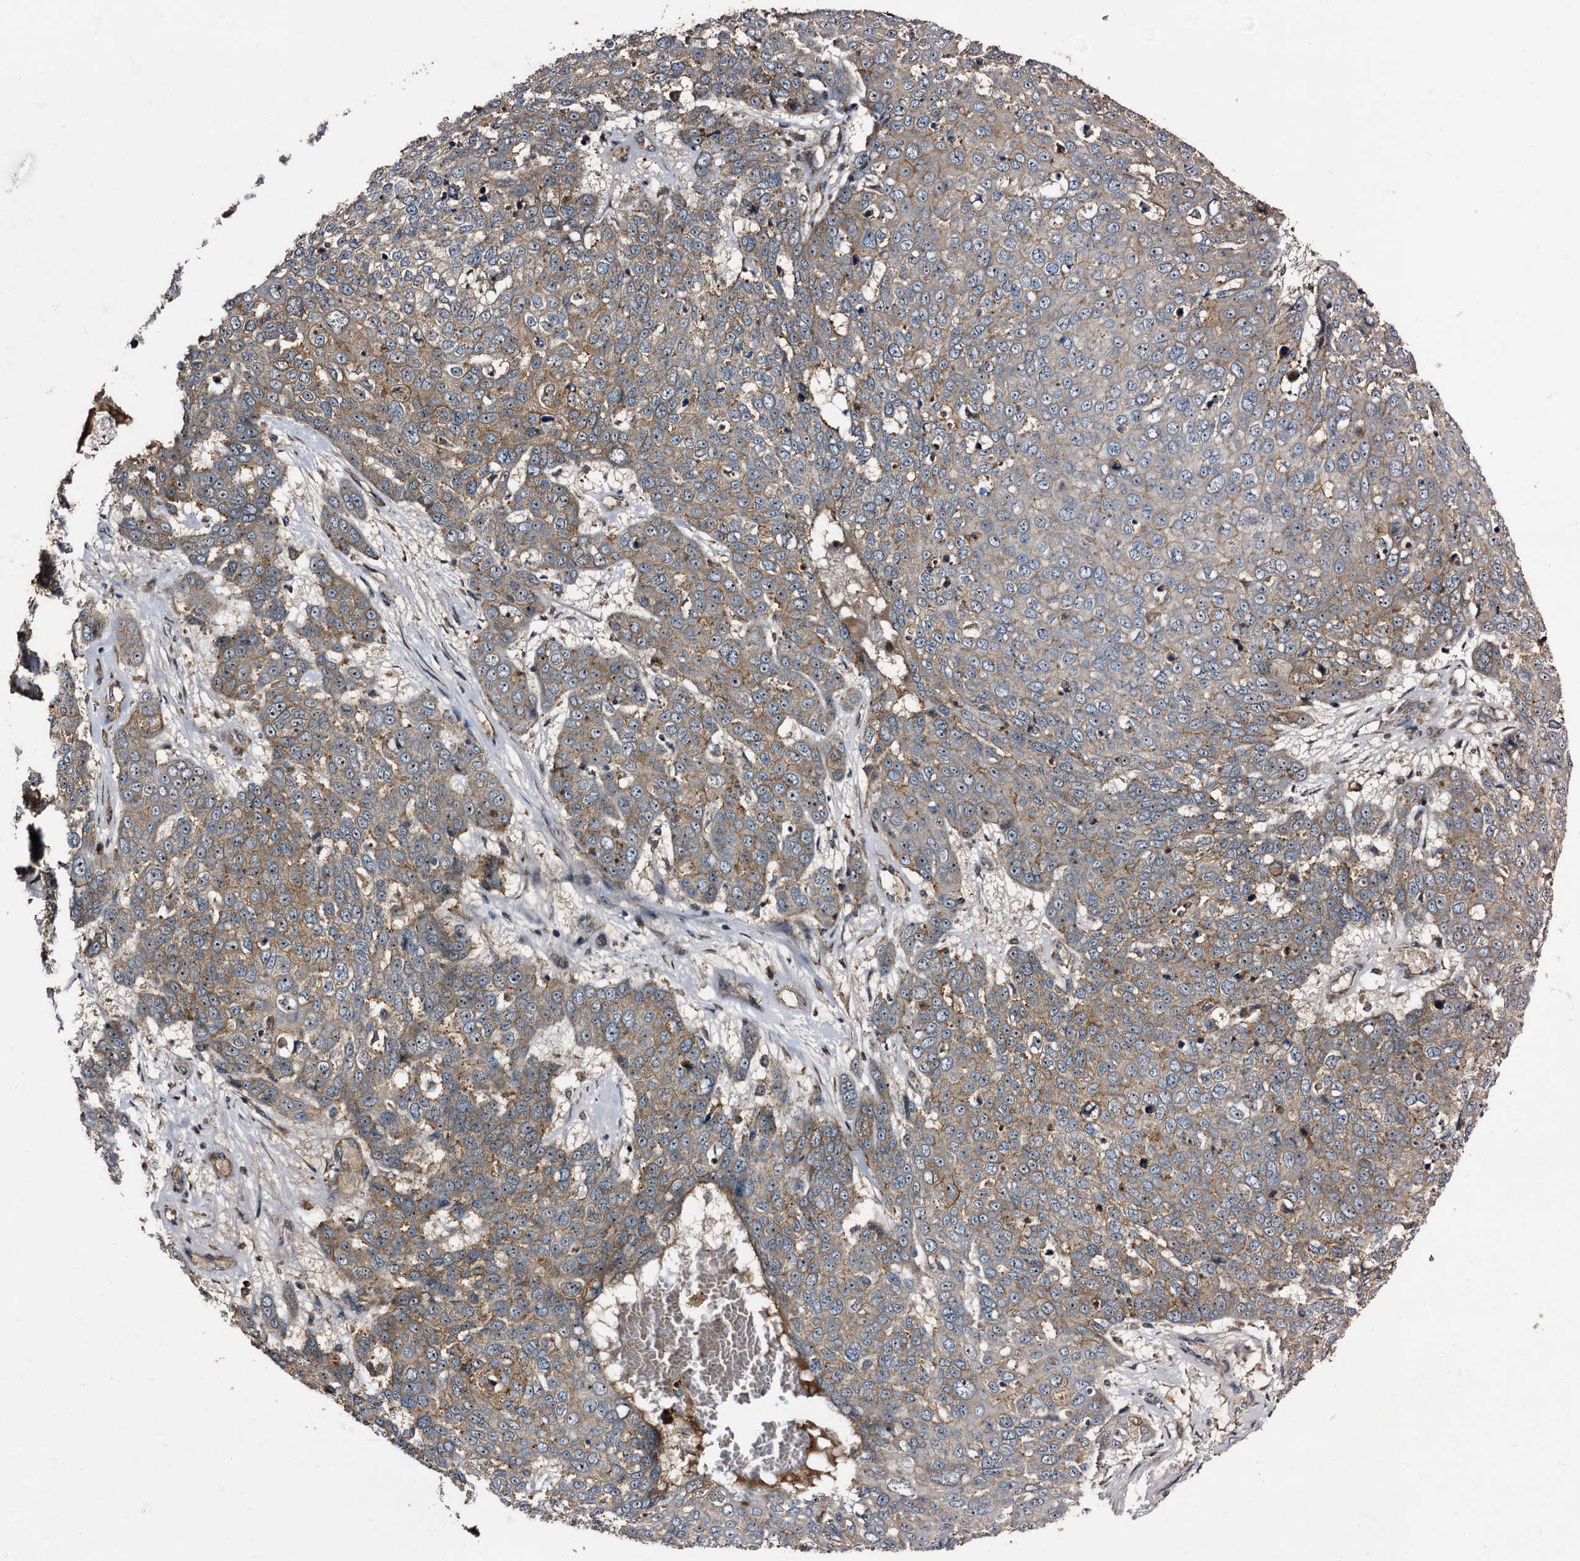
{"staining": {"intensity": "moderate", "quantity": "25%-75%", "location": "cytoplasmic/membranous"}, "tissue": "skin cancer", "cell_type": "Tumor cells", "image_type": "cancer", "snomed": [{"axis": "morphology", "description": "Squamous cell carcinoma, NOS"}, {"axis": "topography", "description": "Skin"}], "caption": "Protein analysis of skin squamous cell carcinoma tissue demonstrates moderate cytoplasmic/membranous staining in about 25%-75% of tumor cells.", "gene": "PEX5", "patient": {"sex": "male", "age": 71}}